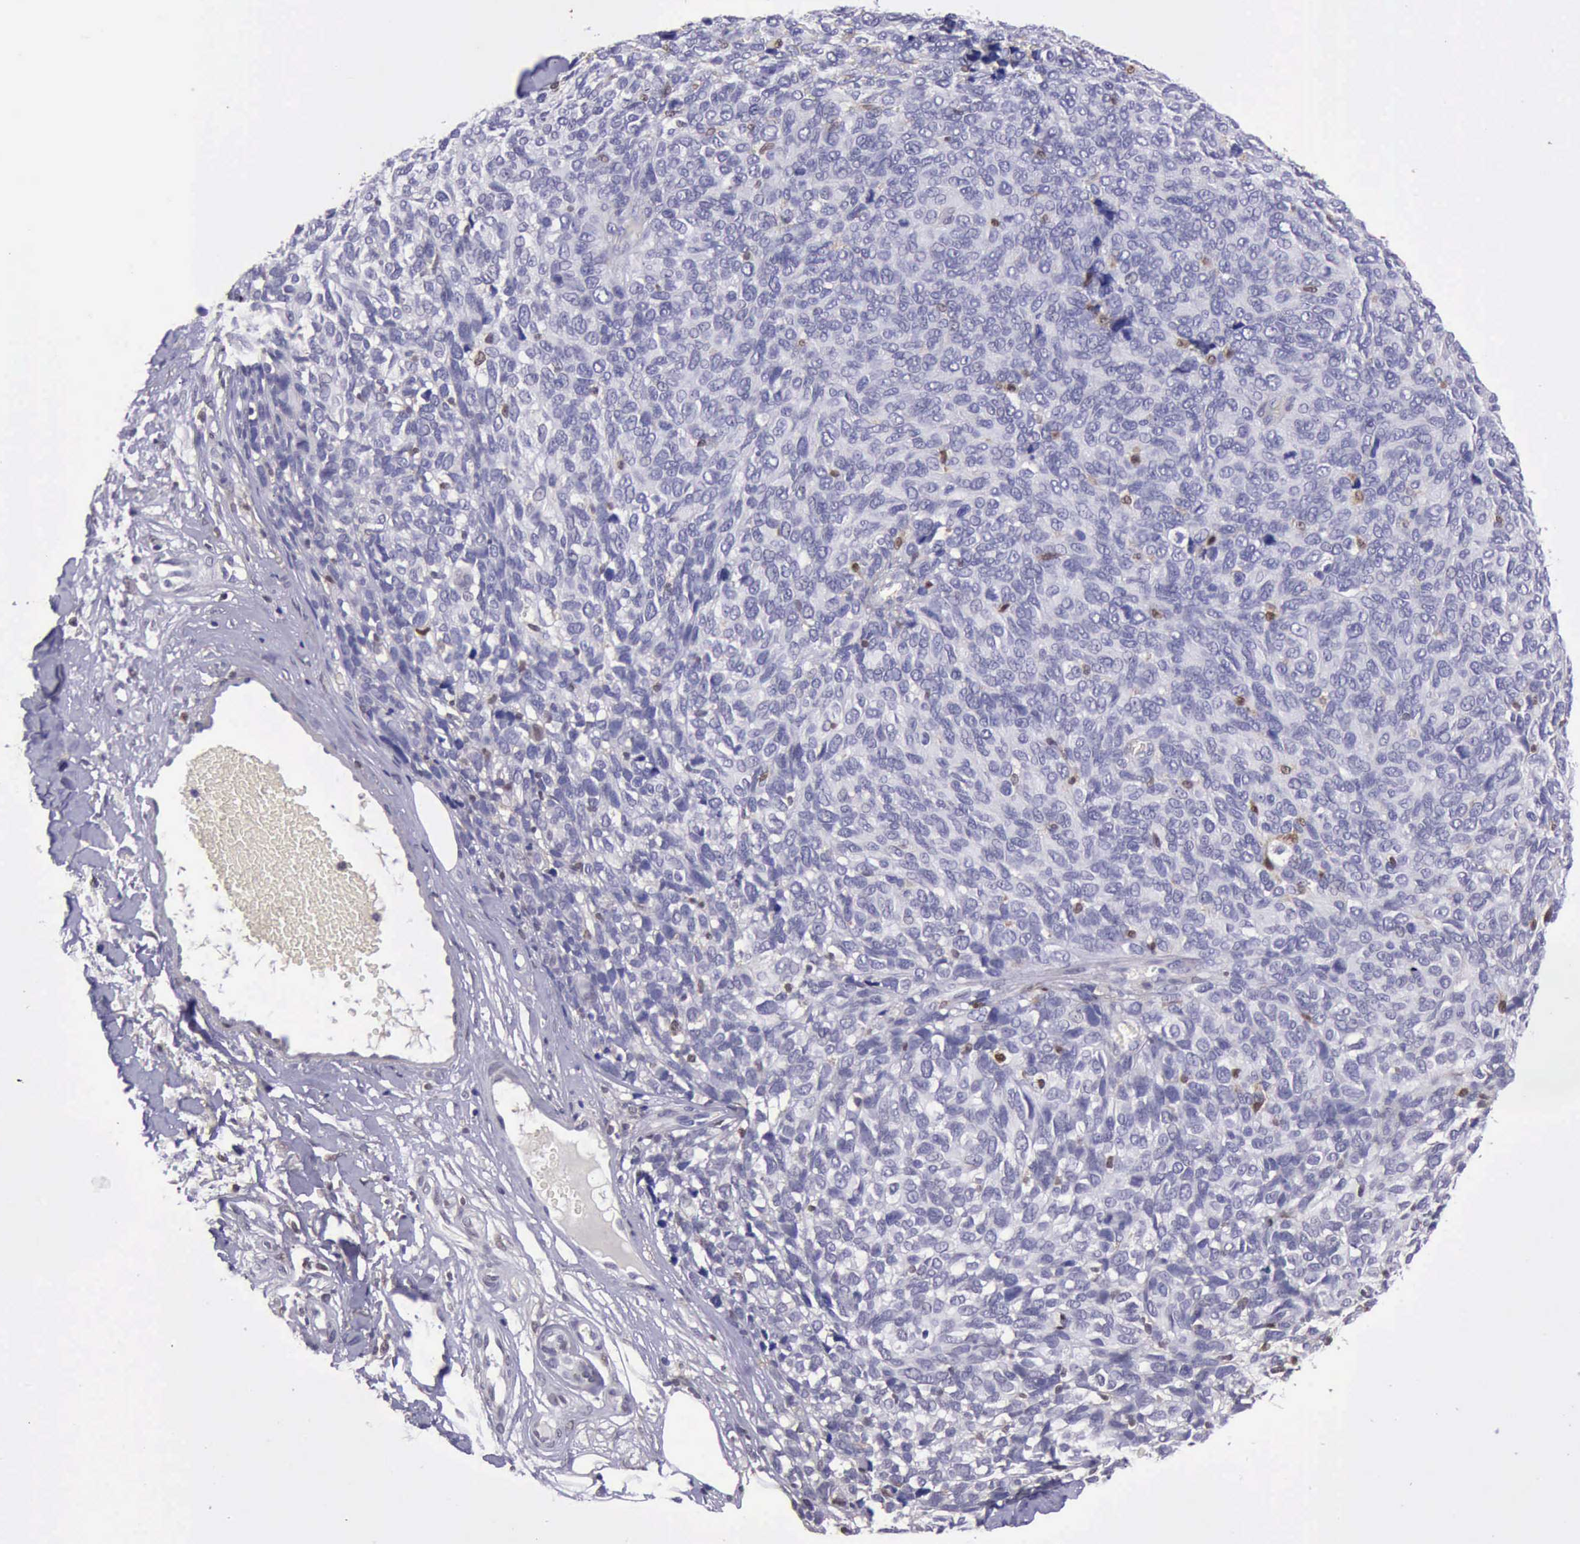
{"staining": {"intensity": "negative", "quantity": "none", "location": "none"}, "tissue": "melanoma", "cell_type": "Tumor cells", "image_type": "cancer", "snomed": [{"axis": "morphology", "description": "Malignant melanoma, NOS"}, {"axis": "topography", "description": "Skin"}], "caption": "Immunohistochemistry (IHC) histopathology image of melanoma stained for a protein (brown), which shows no positivity in tumor cells. The staining is performed using DAB (3,3'-diaminobenzidine) brown chromogen with nuclei counter-stained in using hematoxylin.", "gene": "TYMP", "patient": {"sex": "female", "age": 85}}